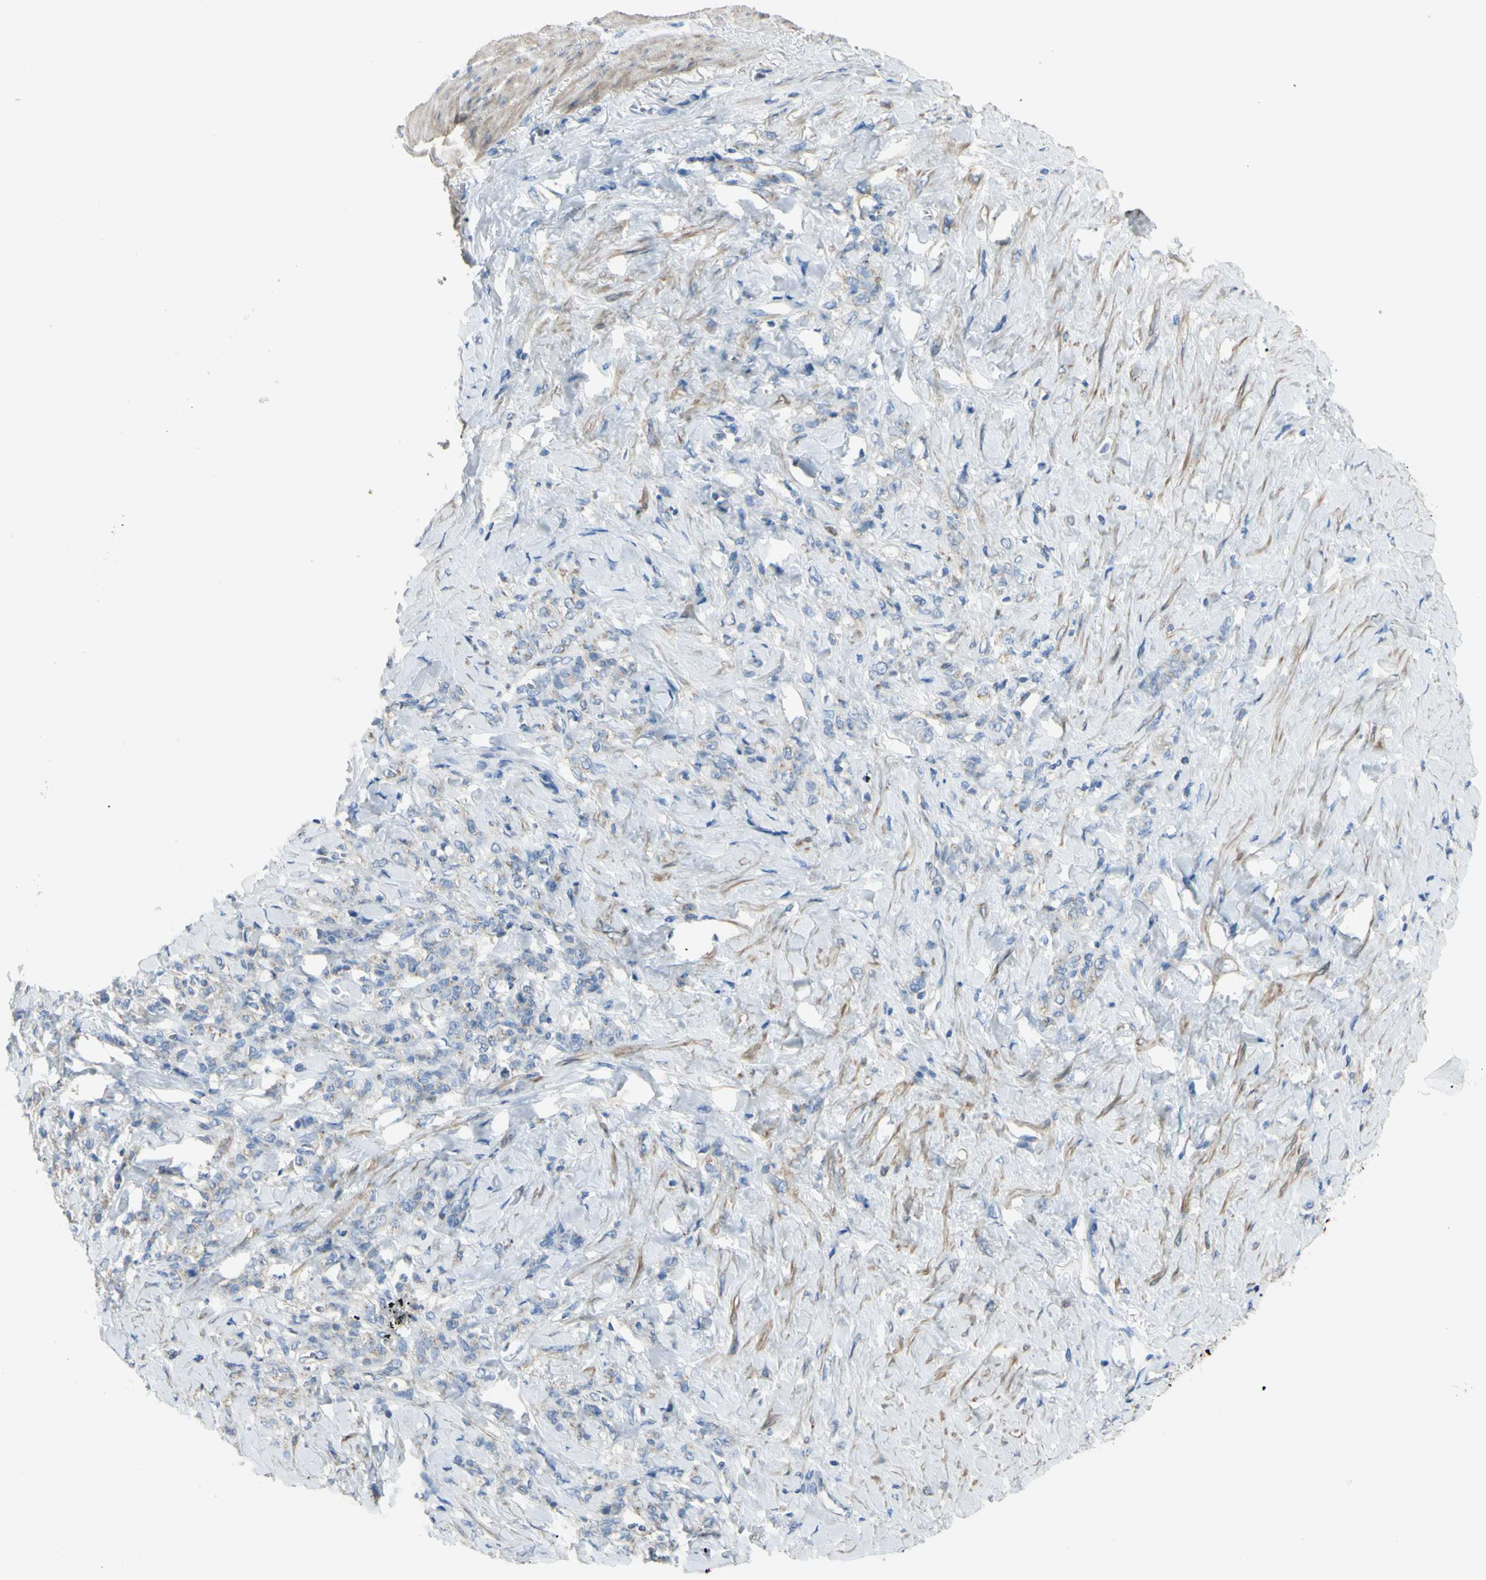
{"staining": {"intensity": "weak", "quantity": "<25%", "location": "cytoplasmic/membranous"}, "tissue": "stomach cancer", "cell_type": "Tumor cells", "image_type": "cancer", "snomed": [{"axis": "morphology", "description": "Adenocarcinoma, NOS"}, {"axis": "topography", "description": "Stomach"}], "caption": "Protein analysis of adenocarcinoma (stomach) demonstrates no significant expression in tumor cells.", "gene": "B4GALT3", "patient": {"sex": "male", "age": 82}}